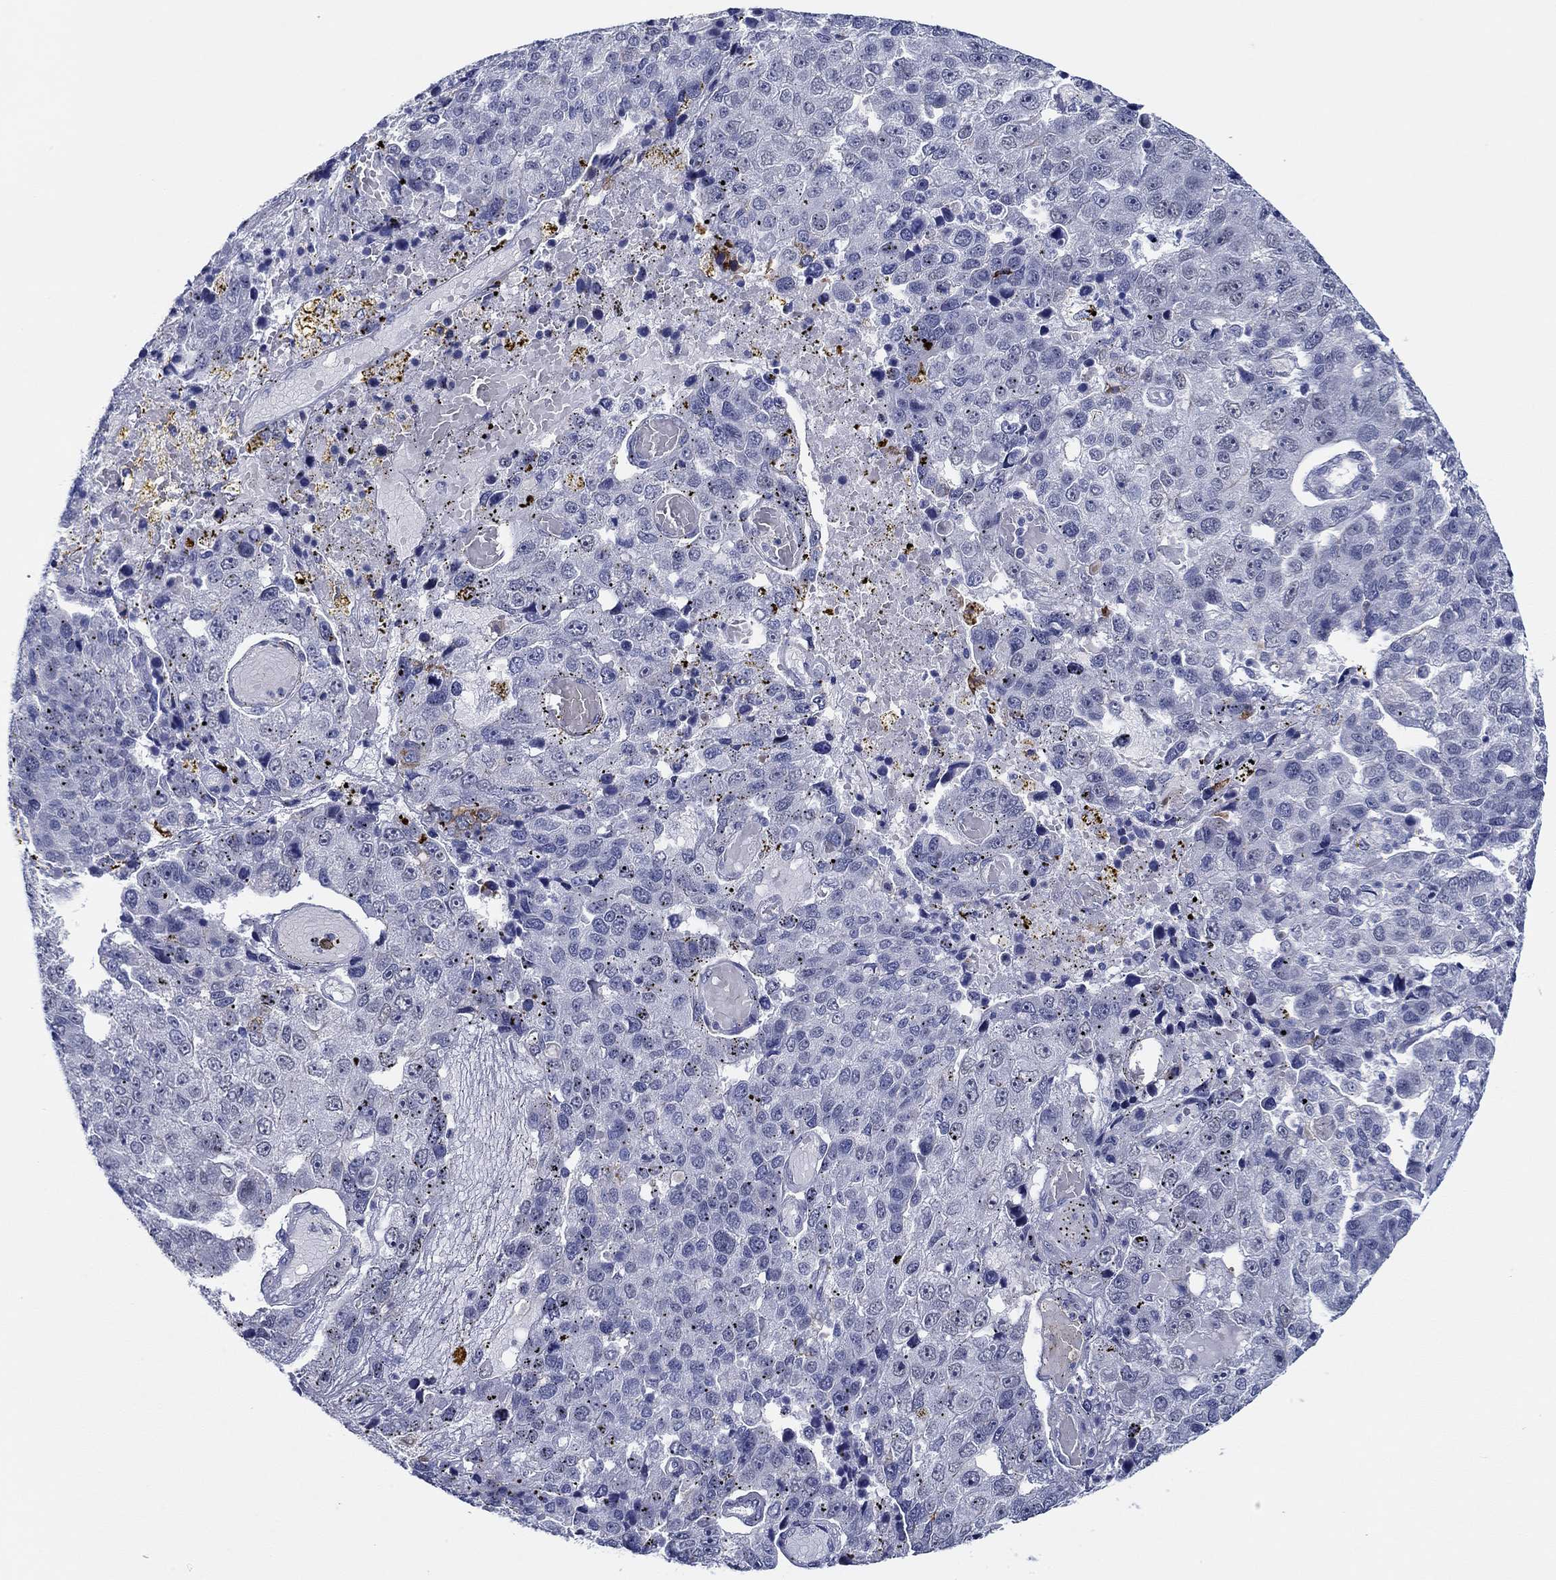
{"staining": {"intensity": "negative", "quantity": "none", "location": "none"}, "tissue": "pancreatic cancer", "cell_type": "Tumor cells", "image_type": "cancer", "snomed": [{"axis": "morphology", "description": "Adenocarcinoma, NOS"}, {"axis": "topography", "description": "Pancreas"}], "caption": "Immunohistochemistry (IHC) of human pancreatic adenocarcinoma reveals no expression in tumor cells.", "gene": "SLC34A1", "patient": {"sex": "female", "age": 61}}